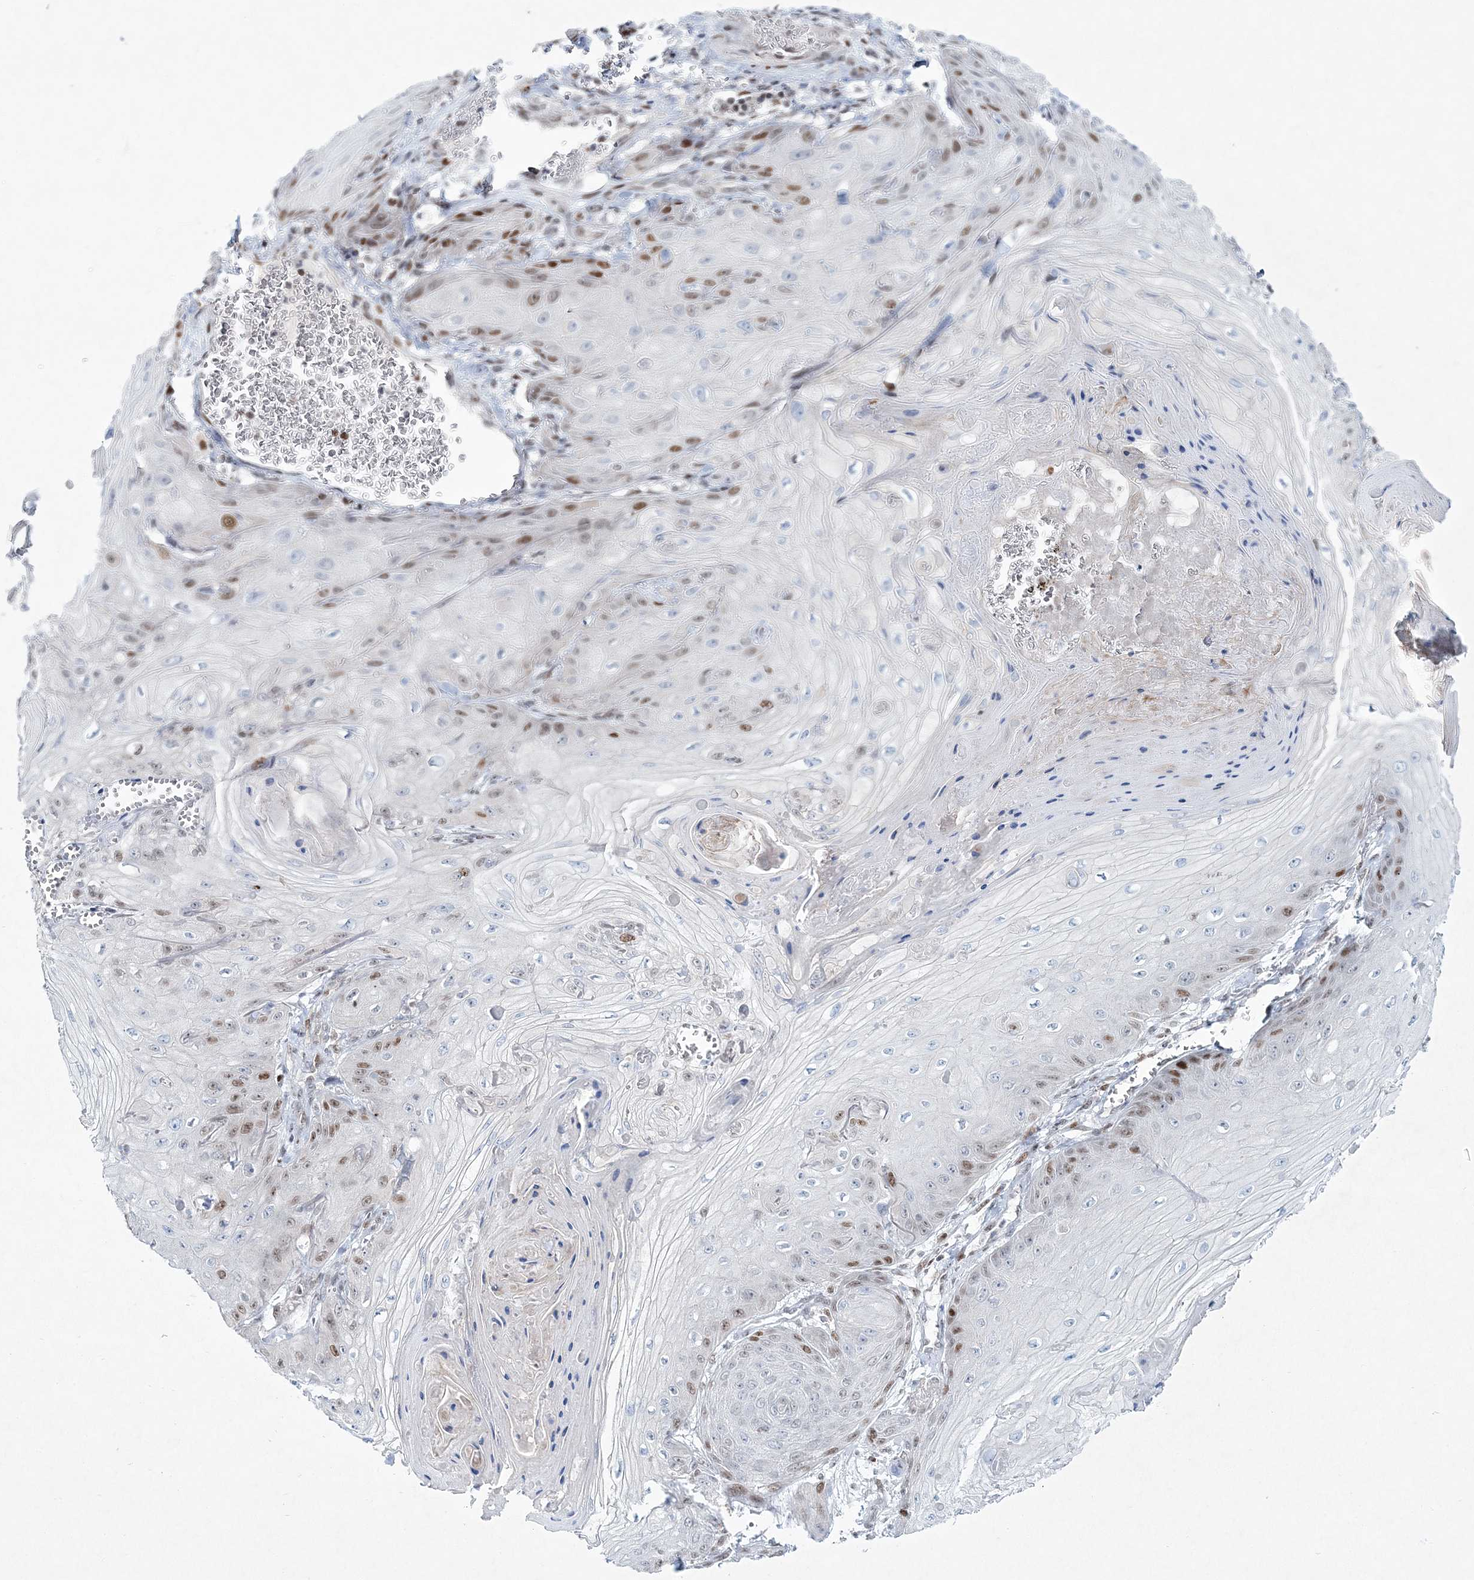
{"staining": {"intensity": "moderate", "quantity": "25%-75%", "location": "nuclear"}, "tissue": "skin cancer", "cell_type": "Tumor cells", "image_type": "cancer", "snomed": [{"axis": "morphology", "description": "Squamous cell carcinoma, NOS"}, {"axis": "topography", "description": "Skin"}], "caption": "Immunohistochemical staining of skin cancer (squamous cell carcinoma) exhibits moderate nuclear protein positivity in approximately 25%-75% of tumor cells.", "gene": "LRRFIP2", "patient": {"sex": "male", "age": 74}}